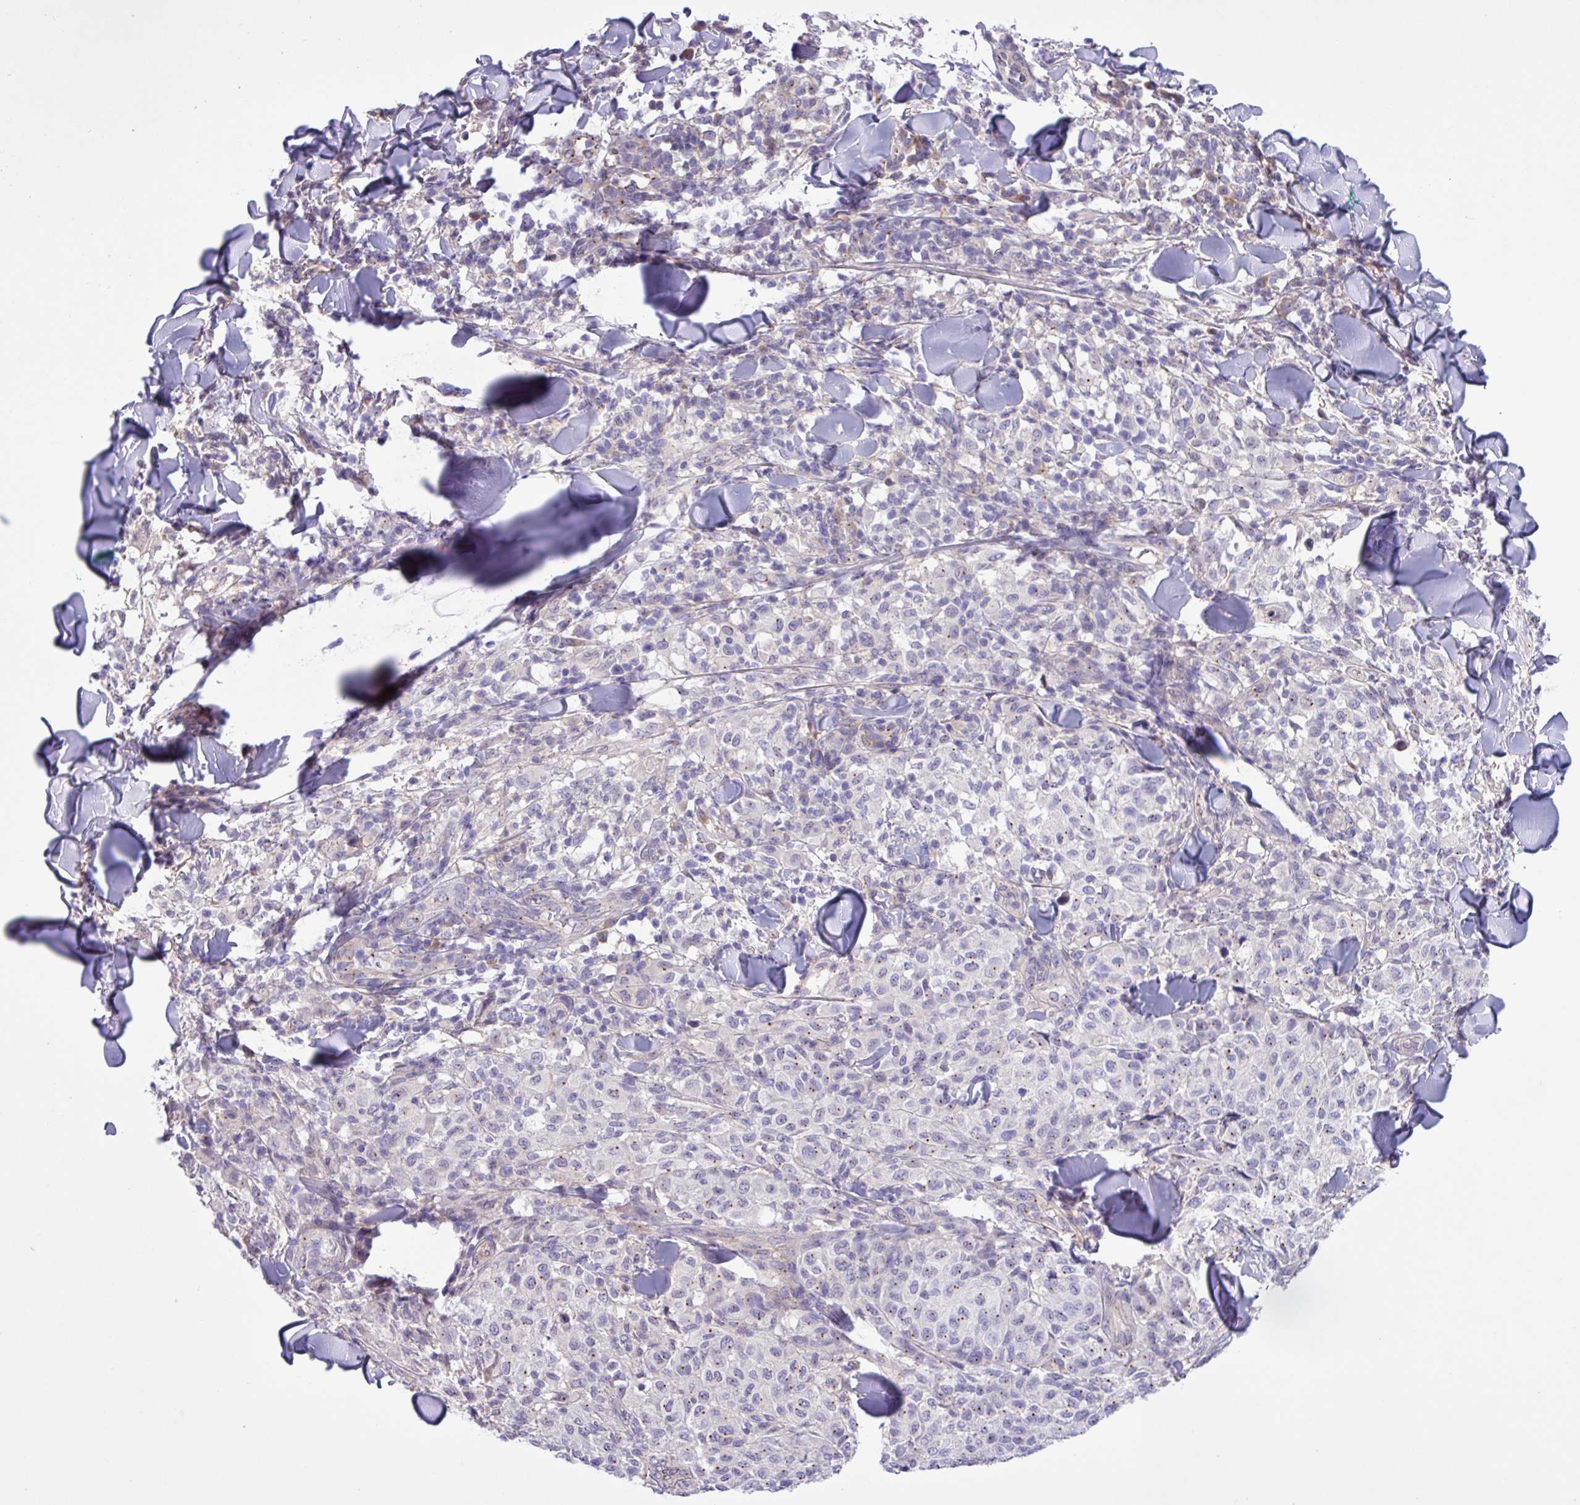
{"staining": {"intensity": "negative", "quantity": "none", "location": "none"}, "tissue": "melanoma", "cell_type": "Tumor cells", "image_type": "cancer", "snomed": [{"axis": "morphology", "description": "Malignant melanoma, NOS"}, {"axis": "topography", "description": "Skin"}], "caption": "A high-resolution histopathology image shows IHC staining of malignant melanoma, which exhibits no significant positivity in tumor cells.", "gene": "SPINK8", "patient": {"sex": "male", "age": 66}}